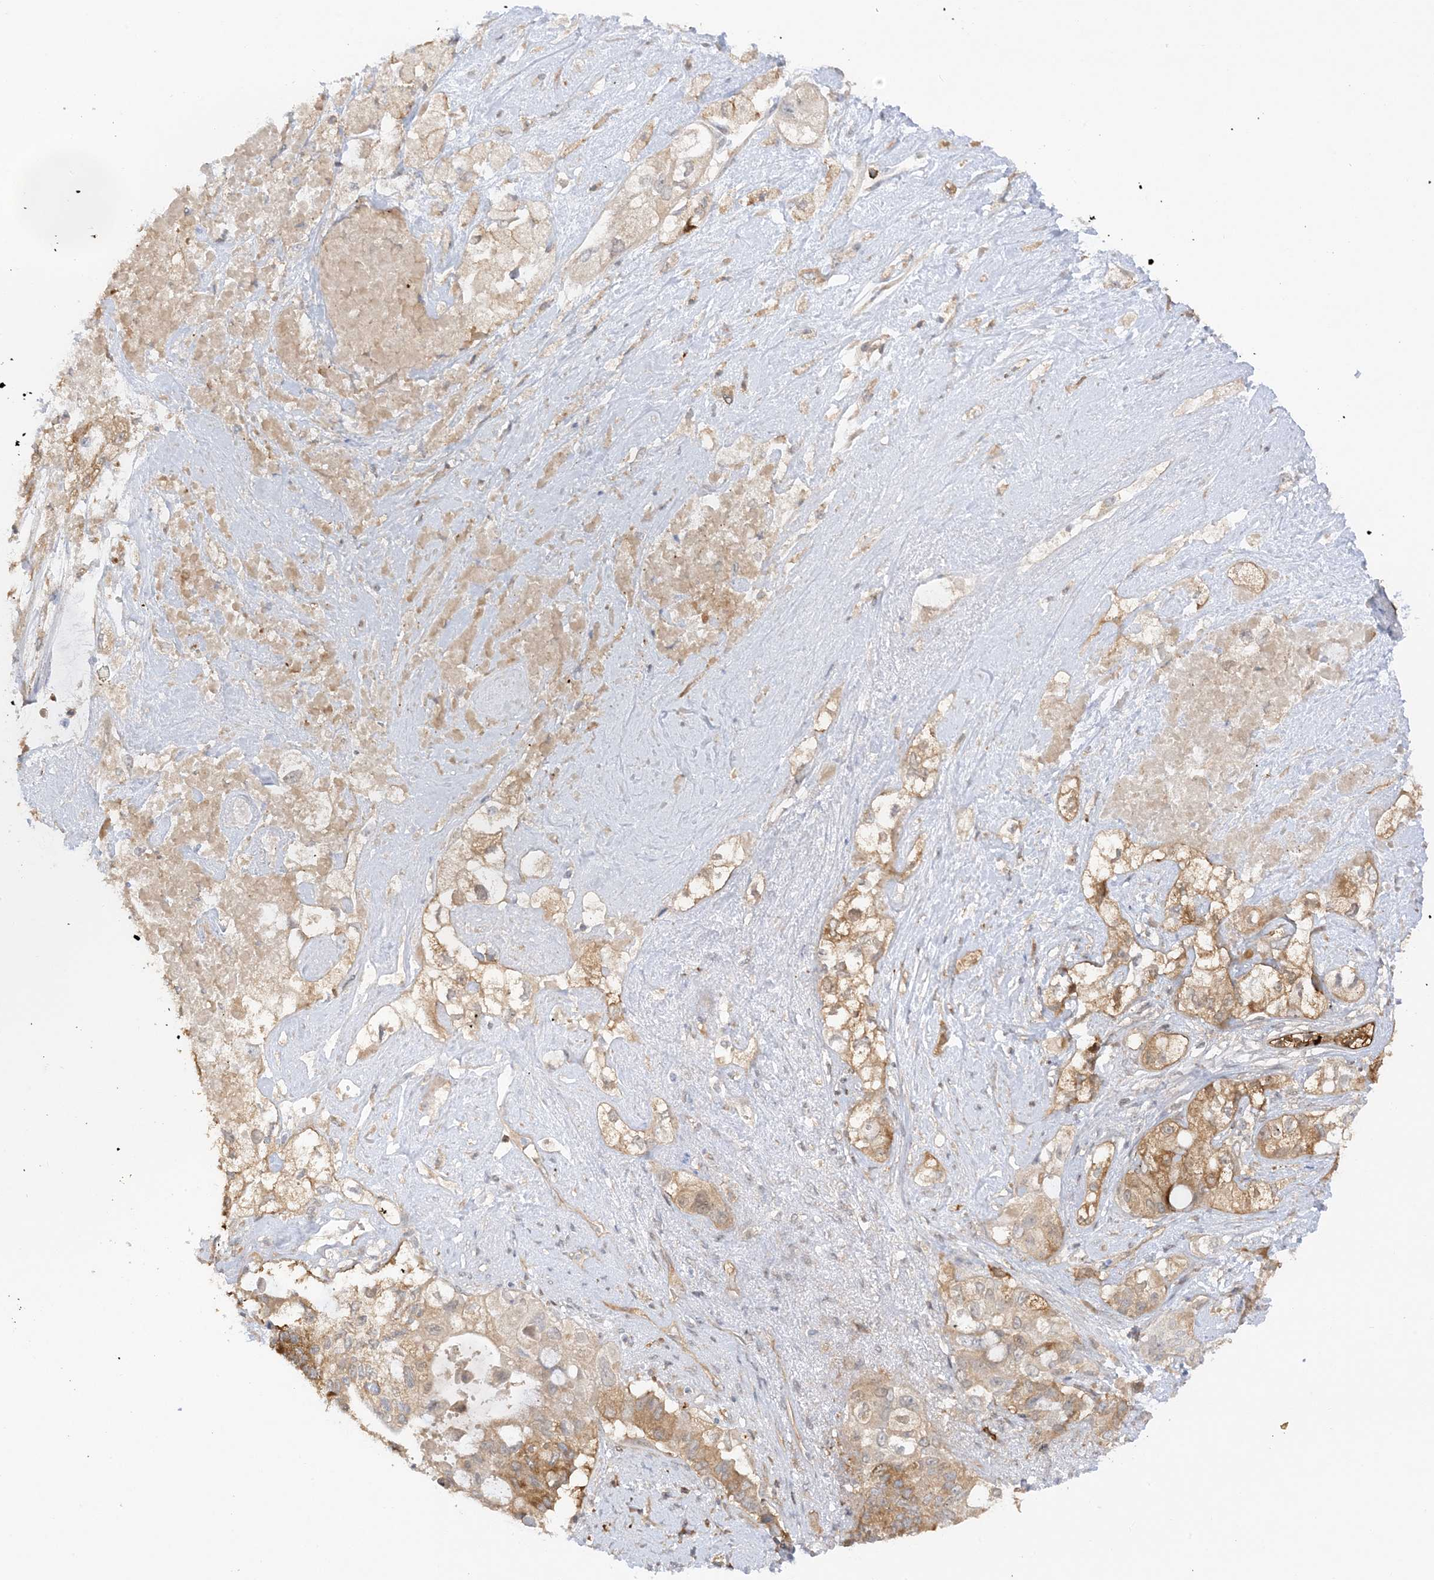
{"staining": {"intensity": "moderate", "quantity": ">75%", "location": "cytoplasmic/membranous"}, "tissue": "pancreatic cancer", "cell_type": "Tumor cells", "image_type": "cancer", "snomed": [{"axis": "morphology", "description": "Adenocarcinoma, NOS"}, {"axis": "topography", "description": "Pancreas"}], "caption": "Immunohistochemical staining of human pancreatic cancer displays medium levels of moderate cytoplasmic/membranous protein positivity in approximately >75% of tumor cells.", "gene": "PHACTR2", "patient": {"sex": "female", "age": 56}}